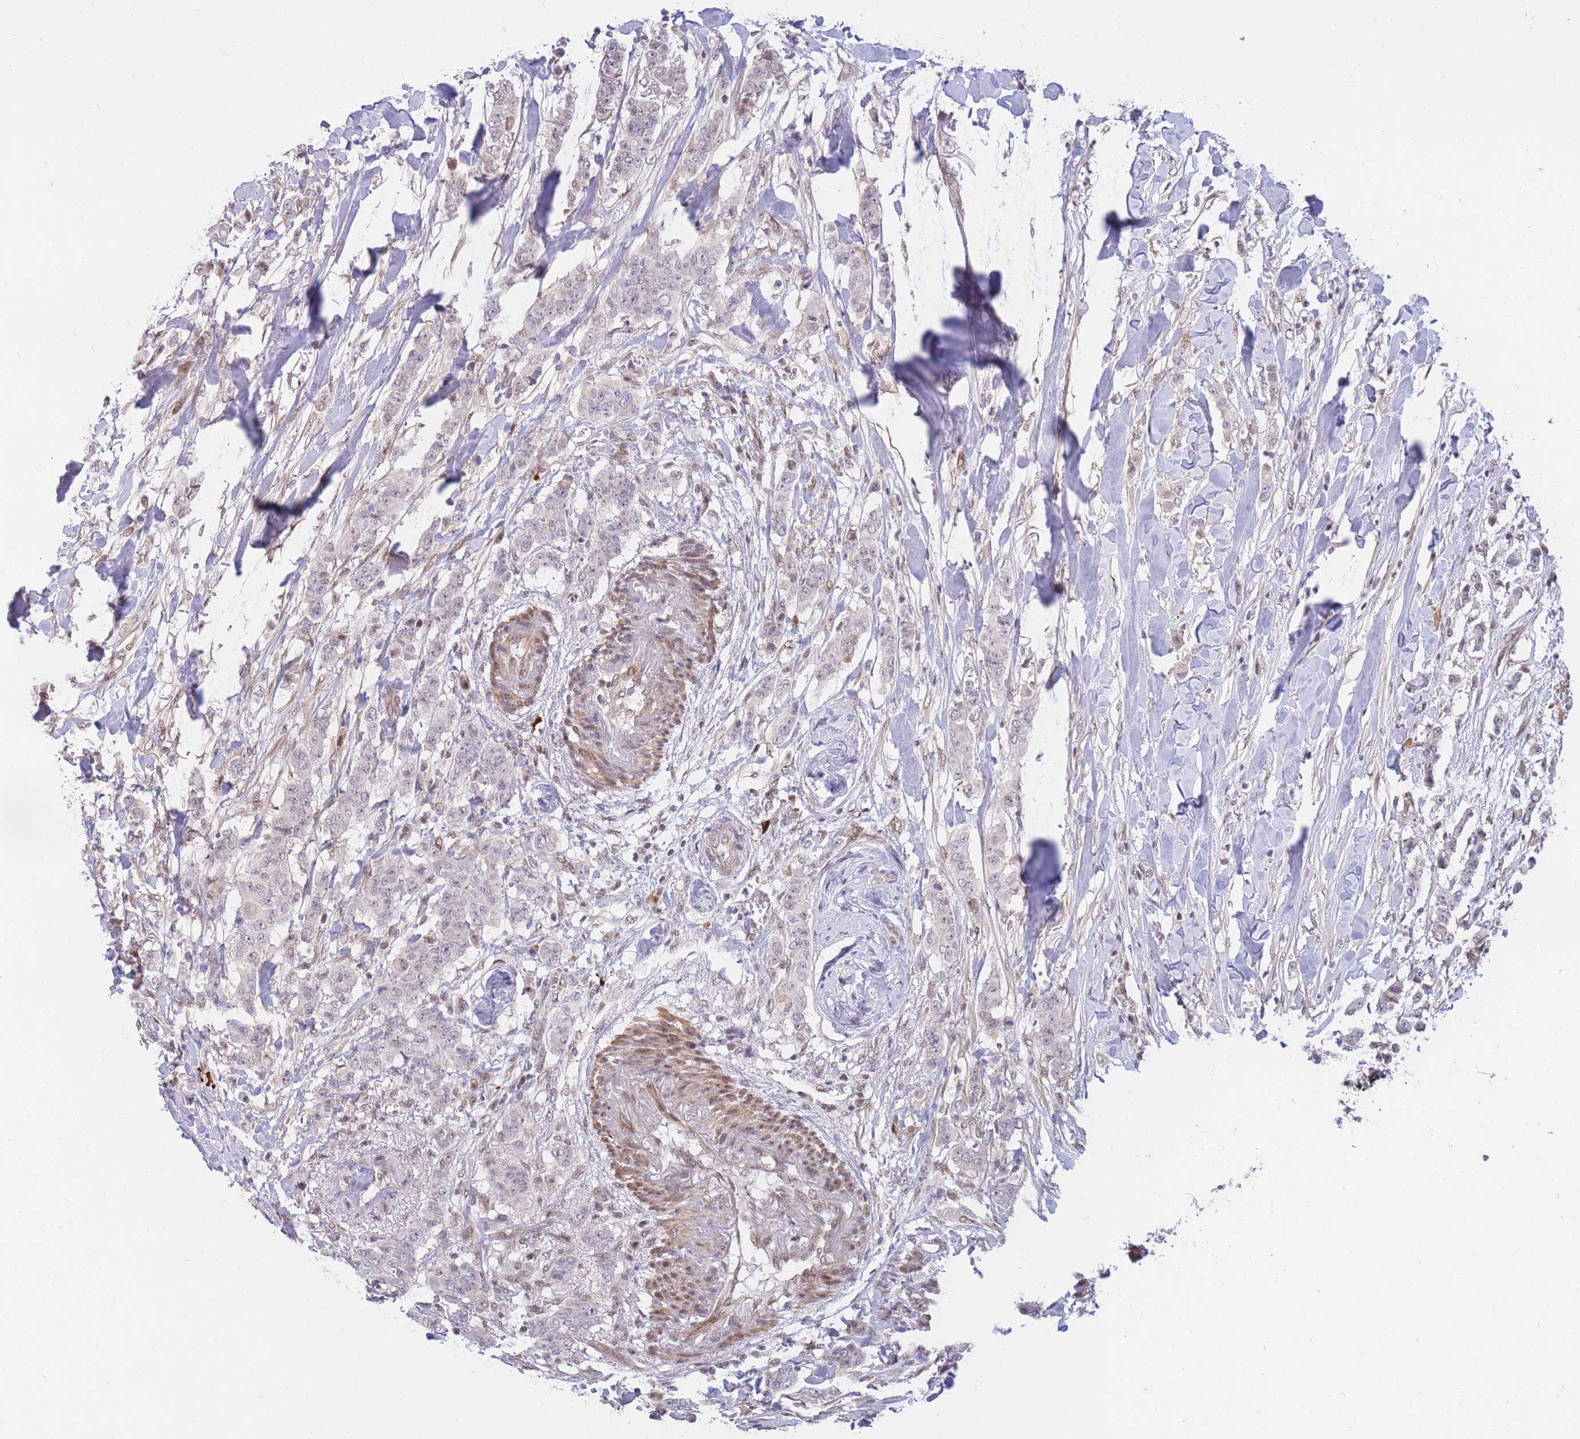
{"staining": {"intensity": "negative", "quantity": "none", "location": "none"}, "tissue": "breast cancer", "cell_type": "Tumor cells", "image_type": "cancer", "snomed": [{"axis": "morphology", "description": "Duct carcinoma"}, {"axis": "topography", "description": "Breast"}], "caption": "Immunohistochemistry (IHC) micrograph of neoplastic tissue: infiltrating ductal carcinoma (breast) stained with DAB reveals no significant protein expression in tumor cells.", "gene": "ERICH6B", "patient": {"sex": "female", "age": 40}}